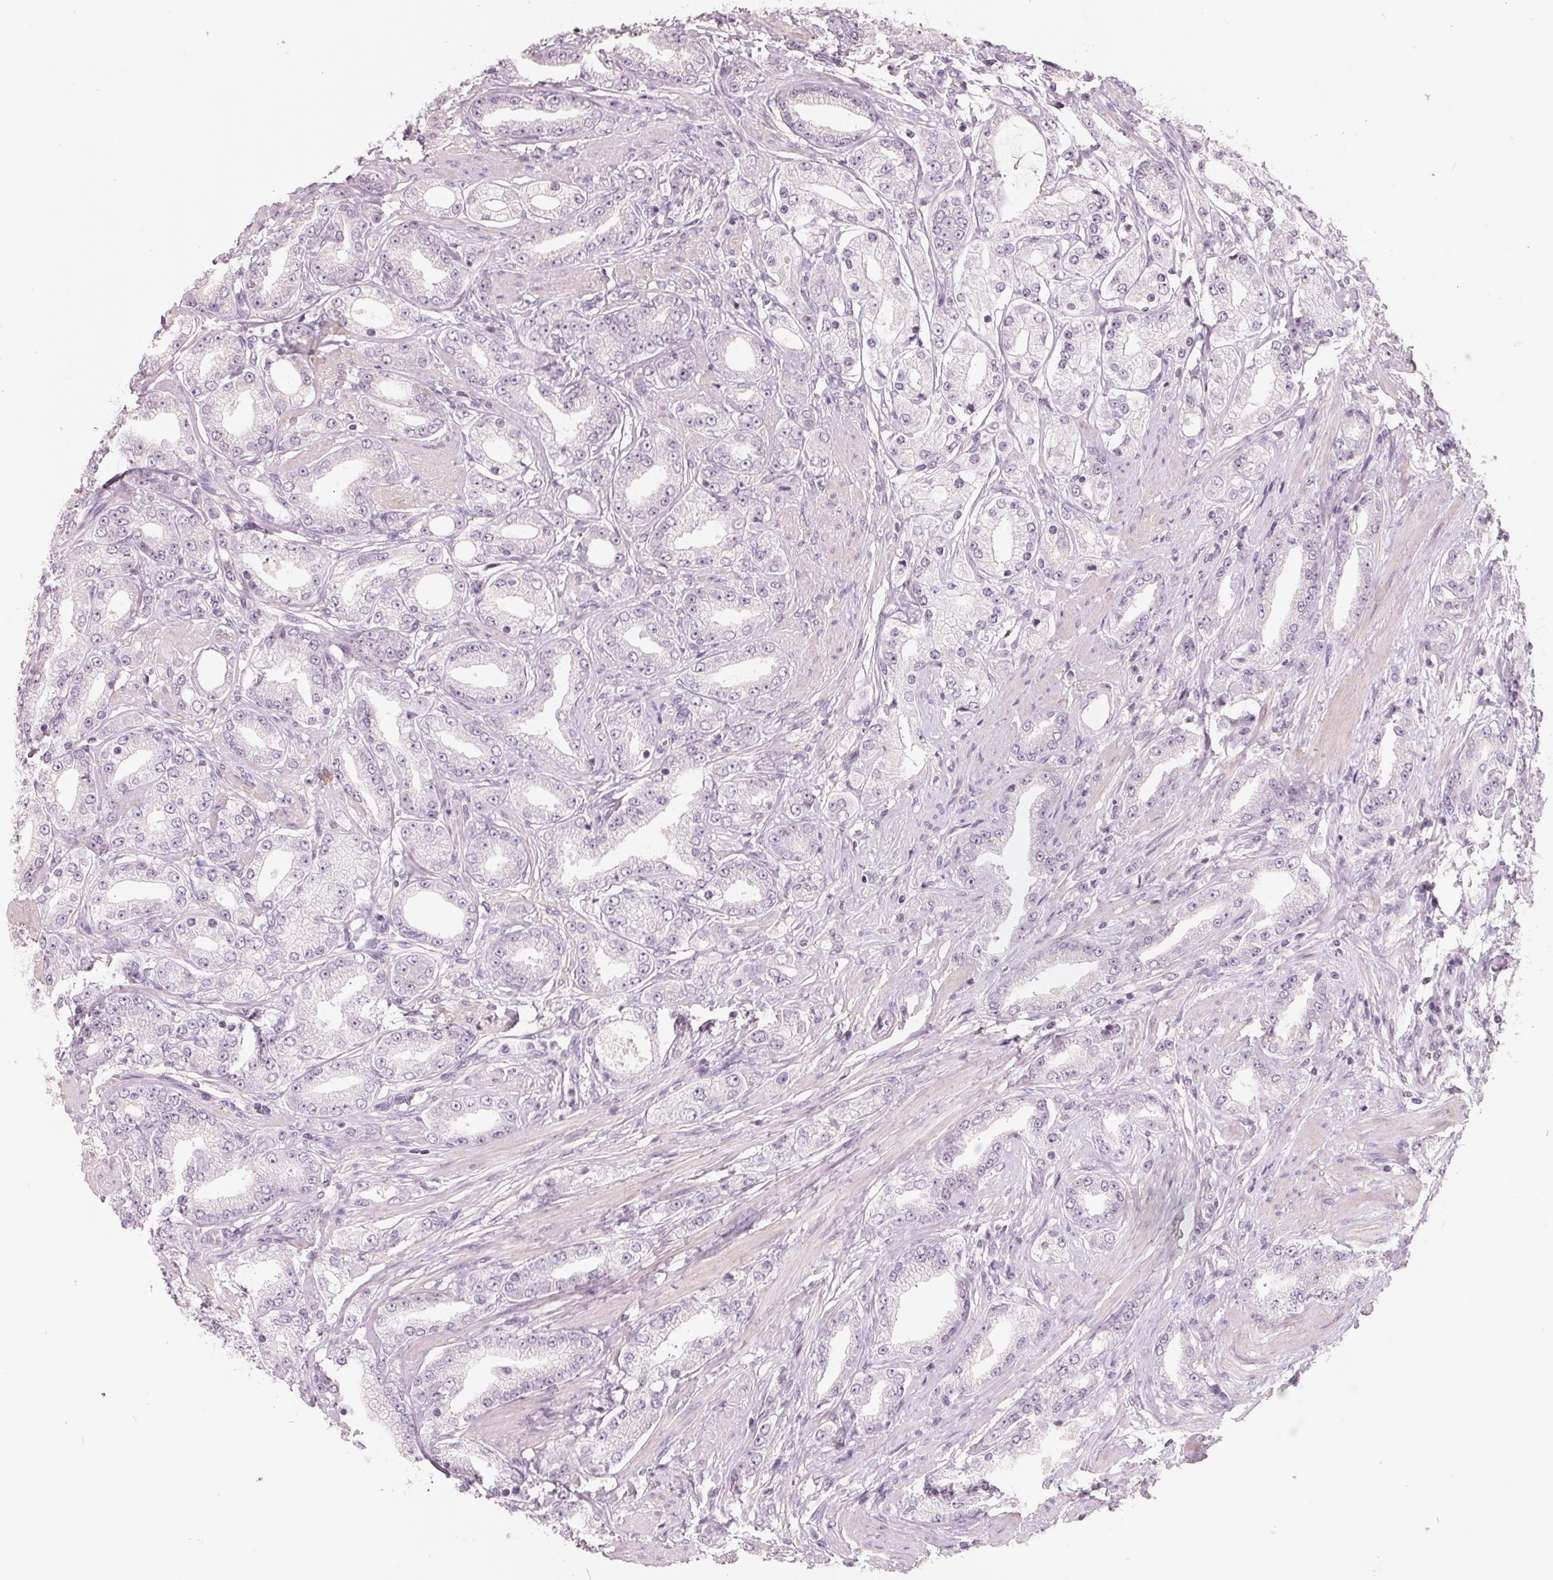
{"staining": {"intensity": "negative", "quantity": "none", "location": "none"}, "tissue": "prostate cancer", "cell_type": "Tumor cells", "image_type": "cancer", "snomed": [{"axis": "morphology", "description": "Adenocarcinoma, High grade"}, {"axis": "topography", "description": "Prostate"}], "caption": "There is no significant staining in tumor cells of prostate cancer.", "gene": "FTCD", "patient": {"sex": "male", "age": 67}}